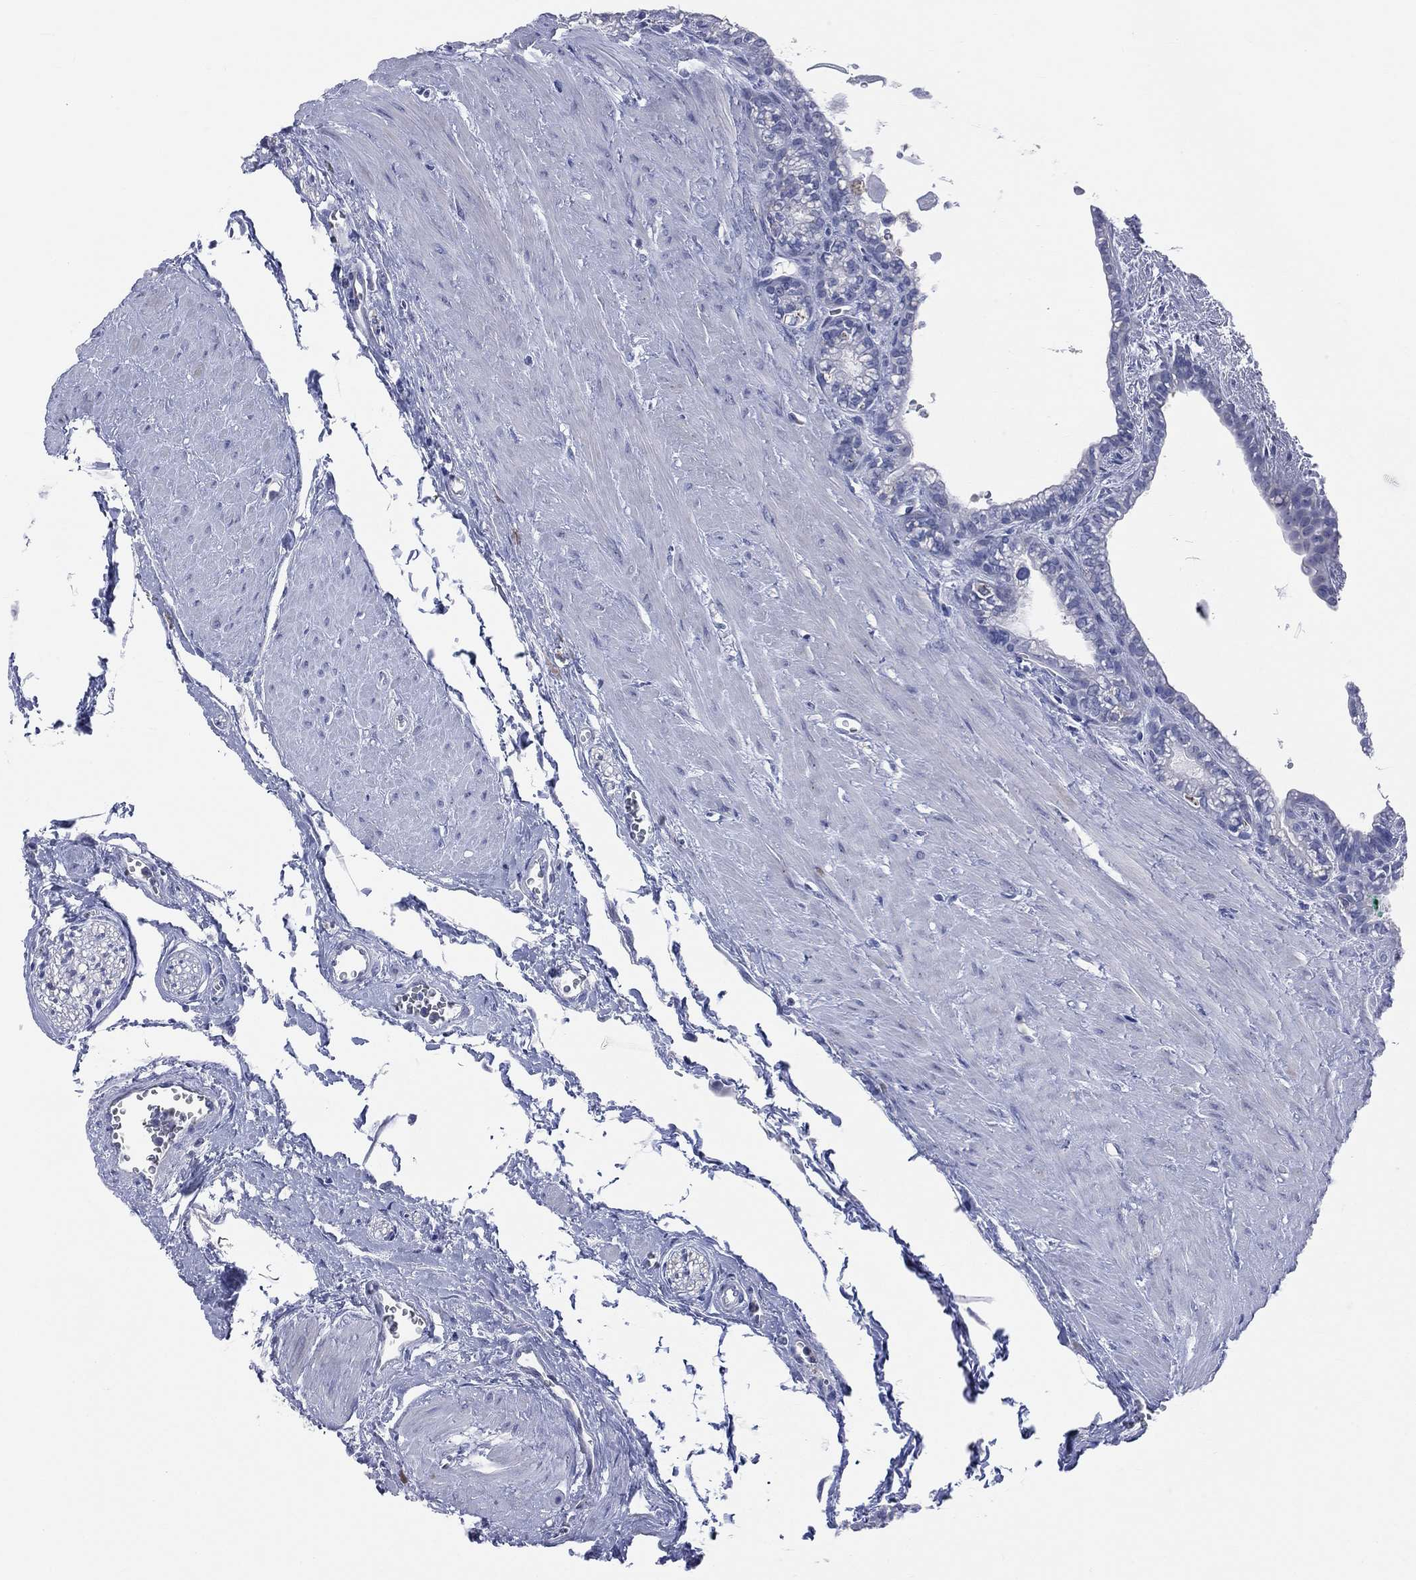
{"staining": {"intensity": "strong", "quantity": "<25%", "location": "cytoplasmic/membranous"}, "tissue": "seminal vesicle", "cell_type": "Glandular cells", "image_type": "normal", "snomed": [{"axis": "morphology", "description": "Normal tissue, NOS"}, {"axis": "morphology", "description": "Urothelial carcinoma, NOS"}, {"axis": "topography", "description": "Urinary bladder"}, {"axis": "topography", "description": "Seminal veicle"}], "caption": "Immunohistochemistry (IHC) of benign seminal vesicle demonstrates medium levels of strong cytoplasmic/membranous staining in about <25% of glandular cells. (DAB (3,3'-diaminobenzidine) IHC with brightfield microscopy, high magnification).", "gene": "AKAP3", "patient": {"sex": "male", "age": 76}}